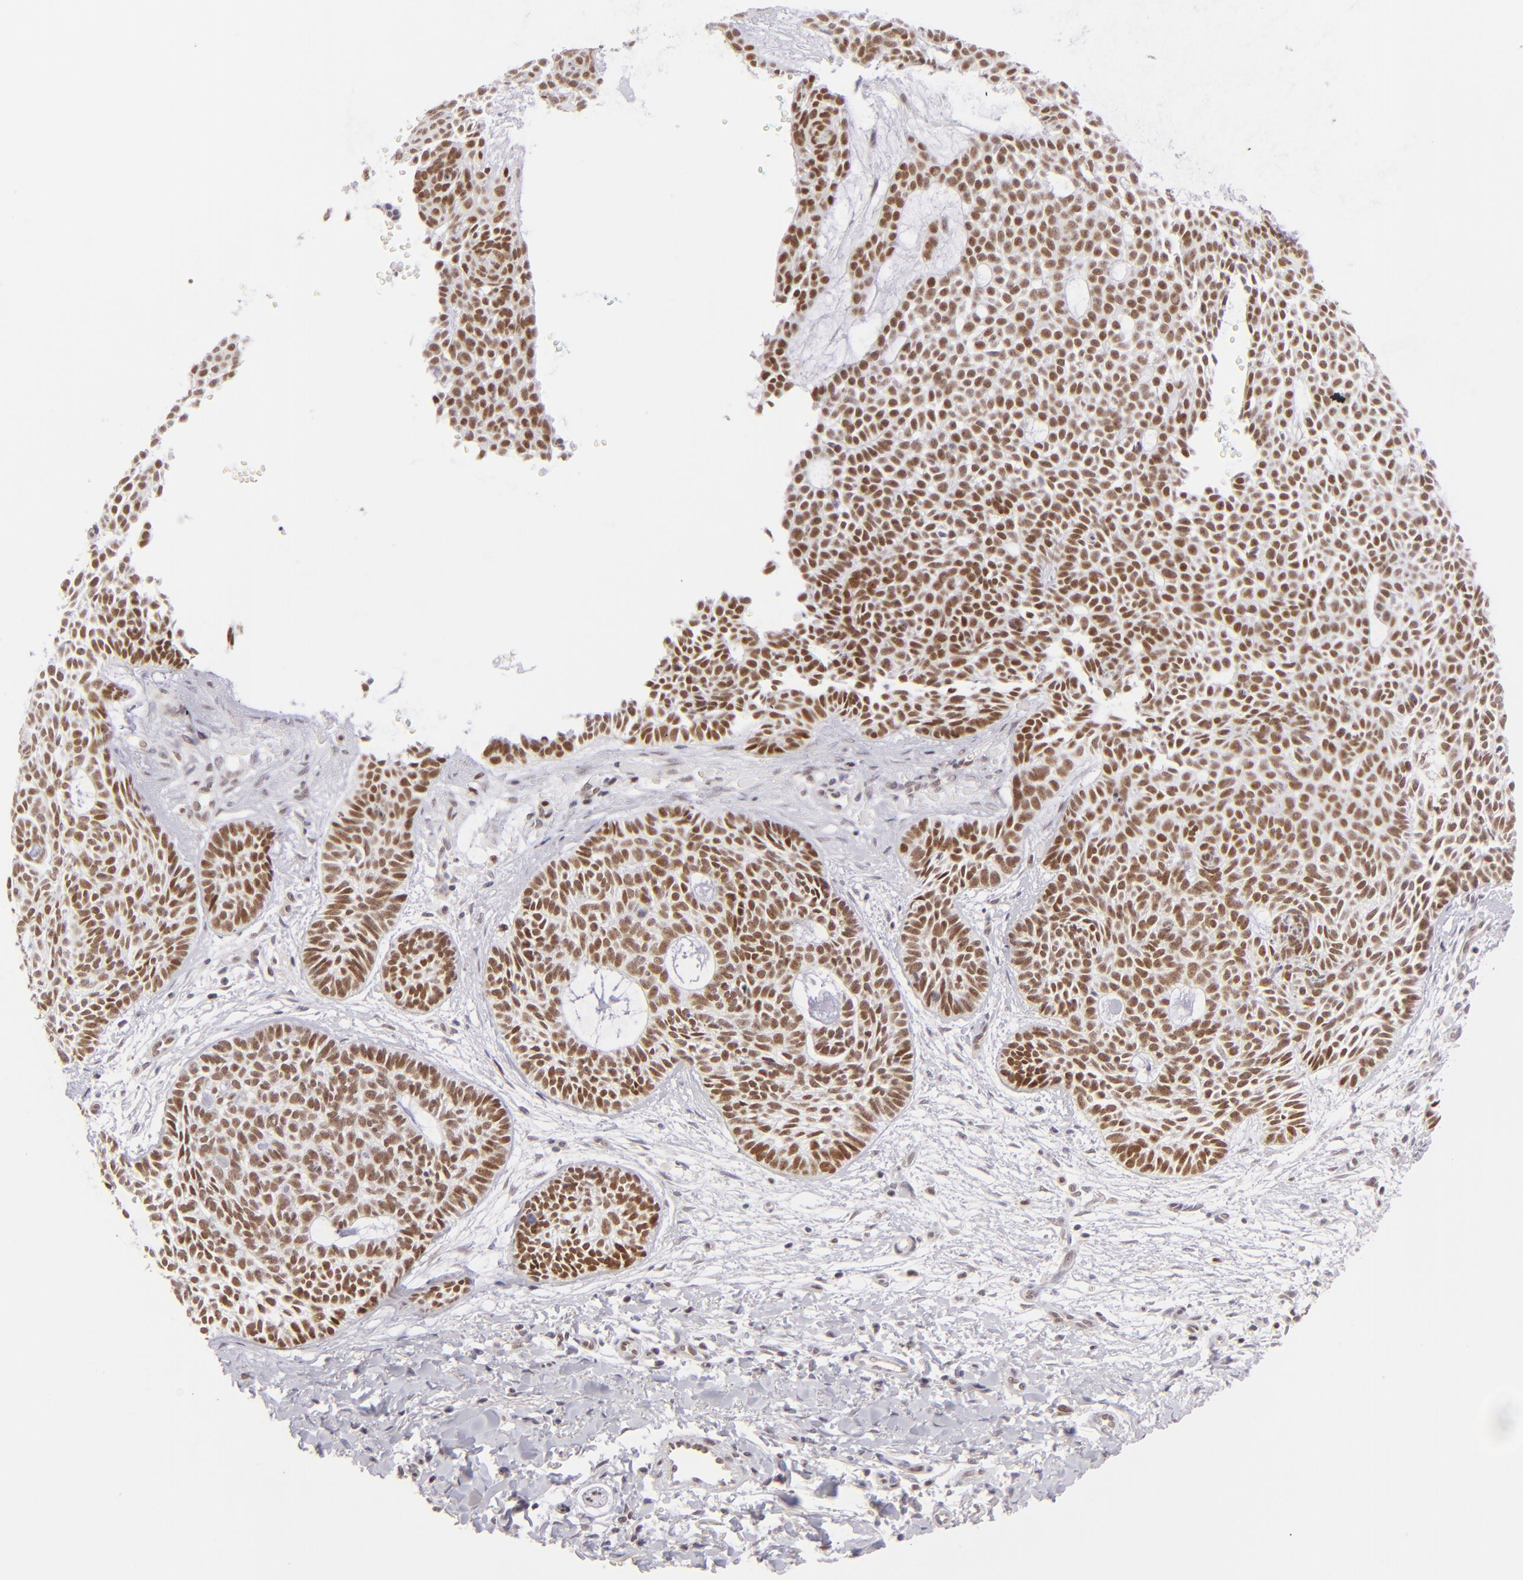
{"staining": {"intensity": "moderate", "quantity": ">75%", "location": "nuclear"}, "tissue": "skin cancer", "cell_type": "Tumor cells", "image_type": "cancer", "snomed": [{"axis": "morphology", "description": "Basal cell carcinoma"}, {"axis": "topography", "description": "Skin"}], "caption": "This histopathology image shows IHC staining of skin cancer (basal cell carcinoma), with medium moderate nuclear expression in approximately >75% of tumor cells.", "gene": "POU2F1", "patient": {"sex": "male", "age": 75}}